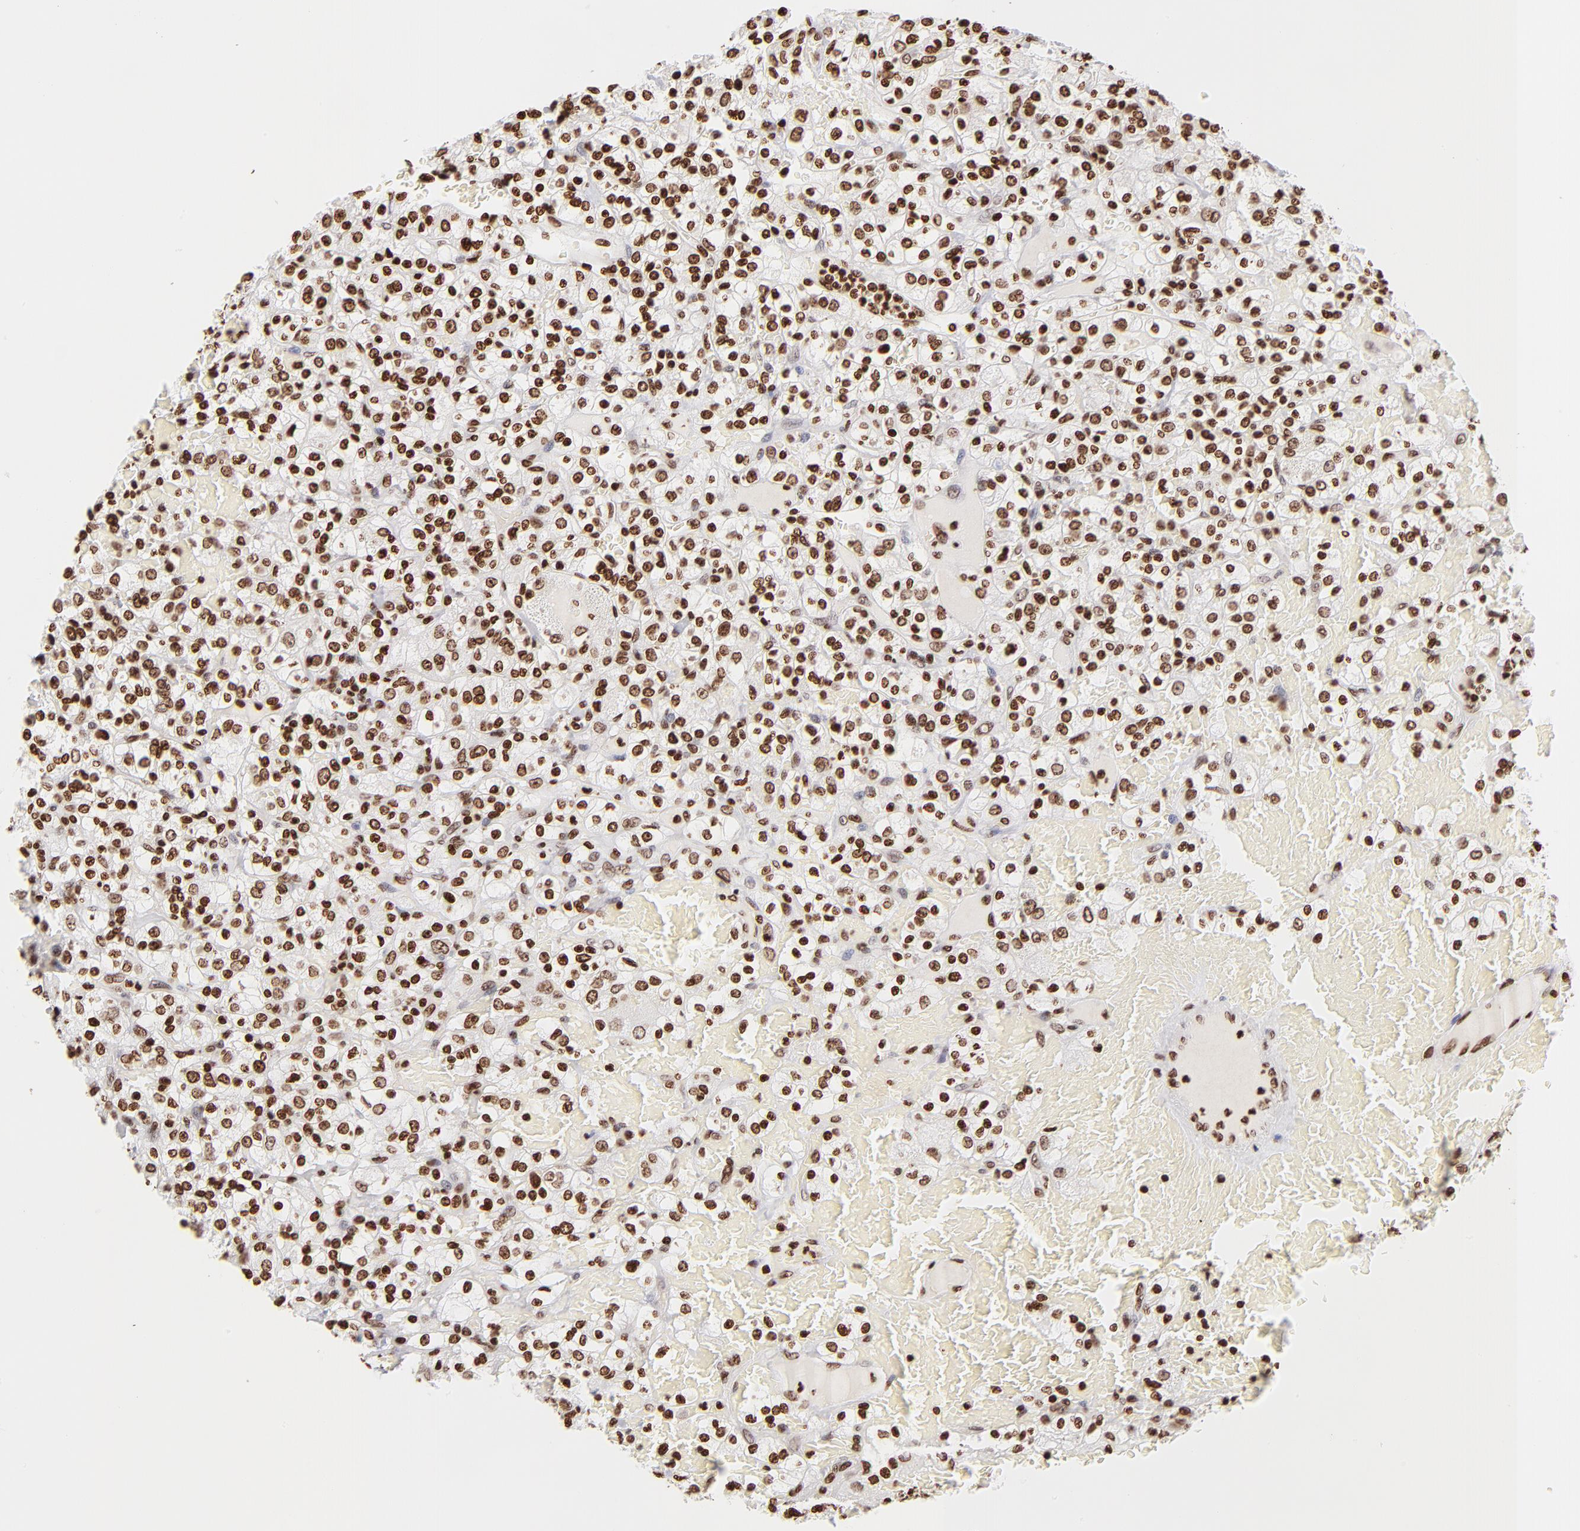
{"staining": {"intensity": "strong", "quantity": ">75%", "location": "nuclear"}, "tissue": "renal cancer", "cell_type": "Tumor cells", "image_type": "cancer", "snomed": [{"axis": "morphology", "description": "Normal tissue, NOS"}, {"axis": "morphology", "description": "Adenocarcinoma, NOS"}, {"axis": "topography", "description": "Kidney"}], "caption": "This image demonstrates adenocarcinoma (renal) stained with immunohistochemistry to label a protein in brown. The nuclear of tumor cells show strong positivity for the protein. Nuclei are counter-stained blue.", "gene": "RTL4", "patient": {"sex": "female", "age": 72}}